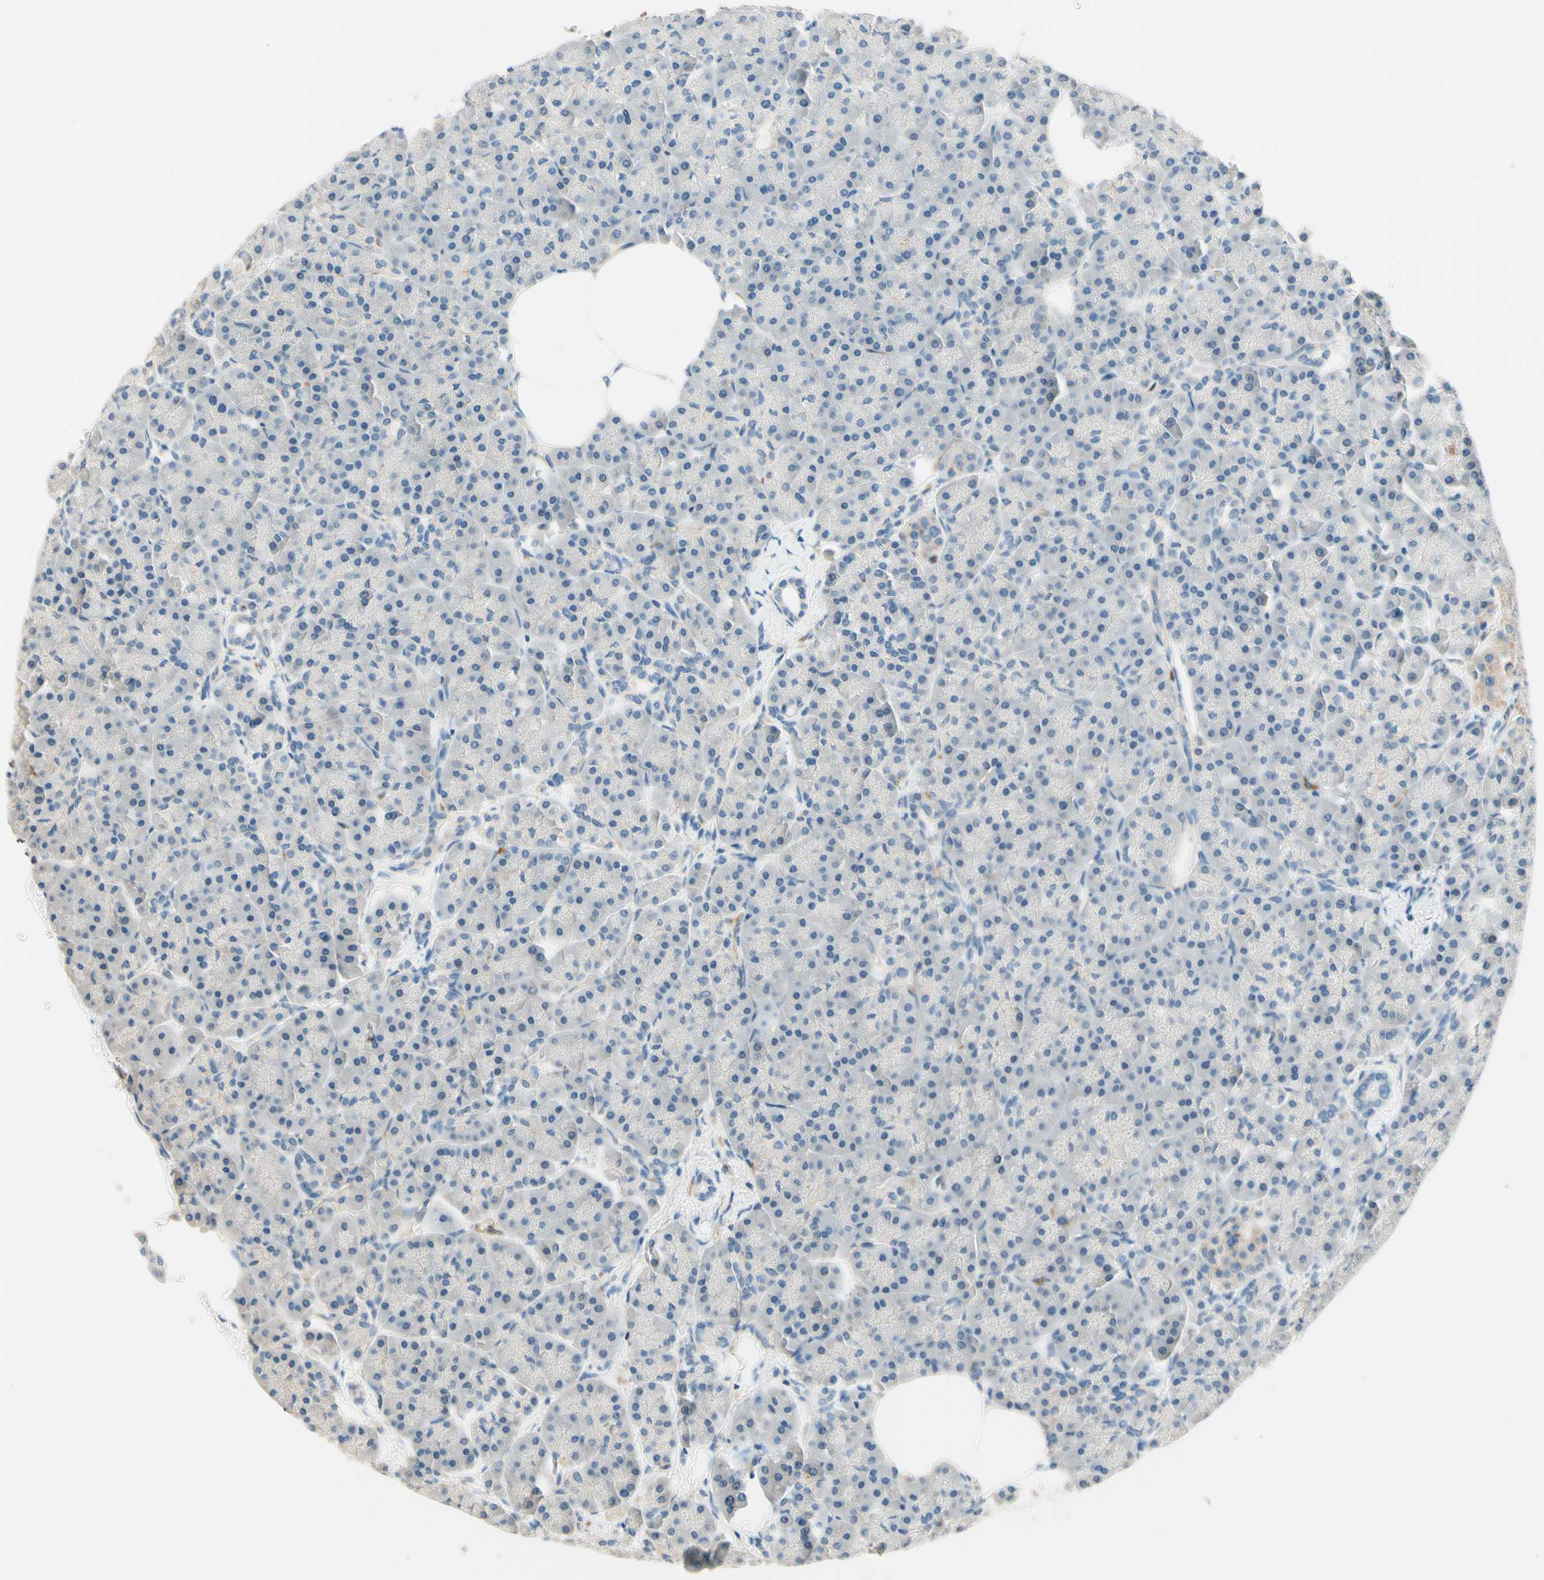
{"staining": {"intensity": "negative", "quantity": "none", "location": "none"}, "tissue": "pancreas", "cell_type": "Exocrine glandular cells", "image_type": "normal", "snomed": [{"axis": "morphology", "description": "Normal tissue, NOS"}, {"axis": "topography", "description": "Pancreas"}], "caption": "Exocrine glandular cells show no significant protein expression in benign pancreas. Nuclei are stained in blue.", "gene": "SIGLEC9", "patient": {"sex": "female", "age": 70}}